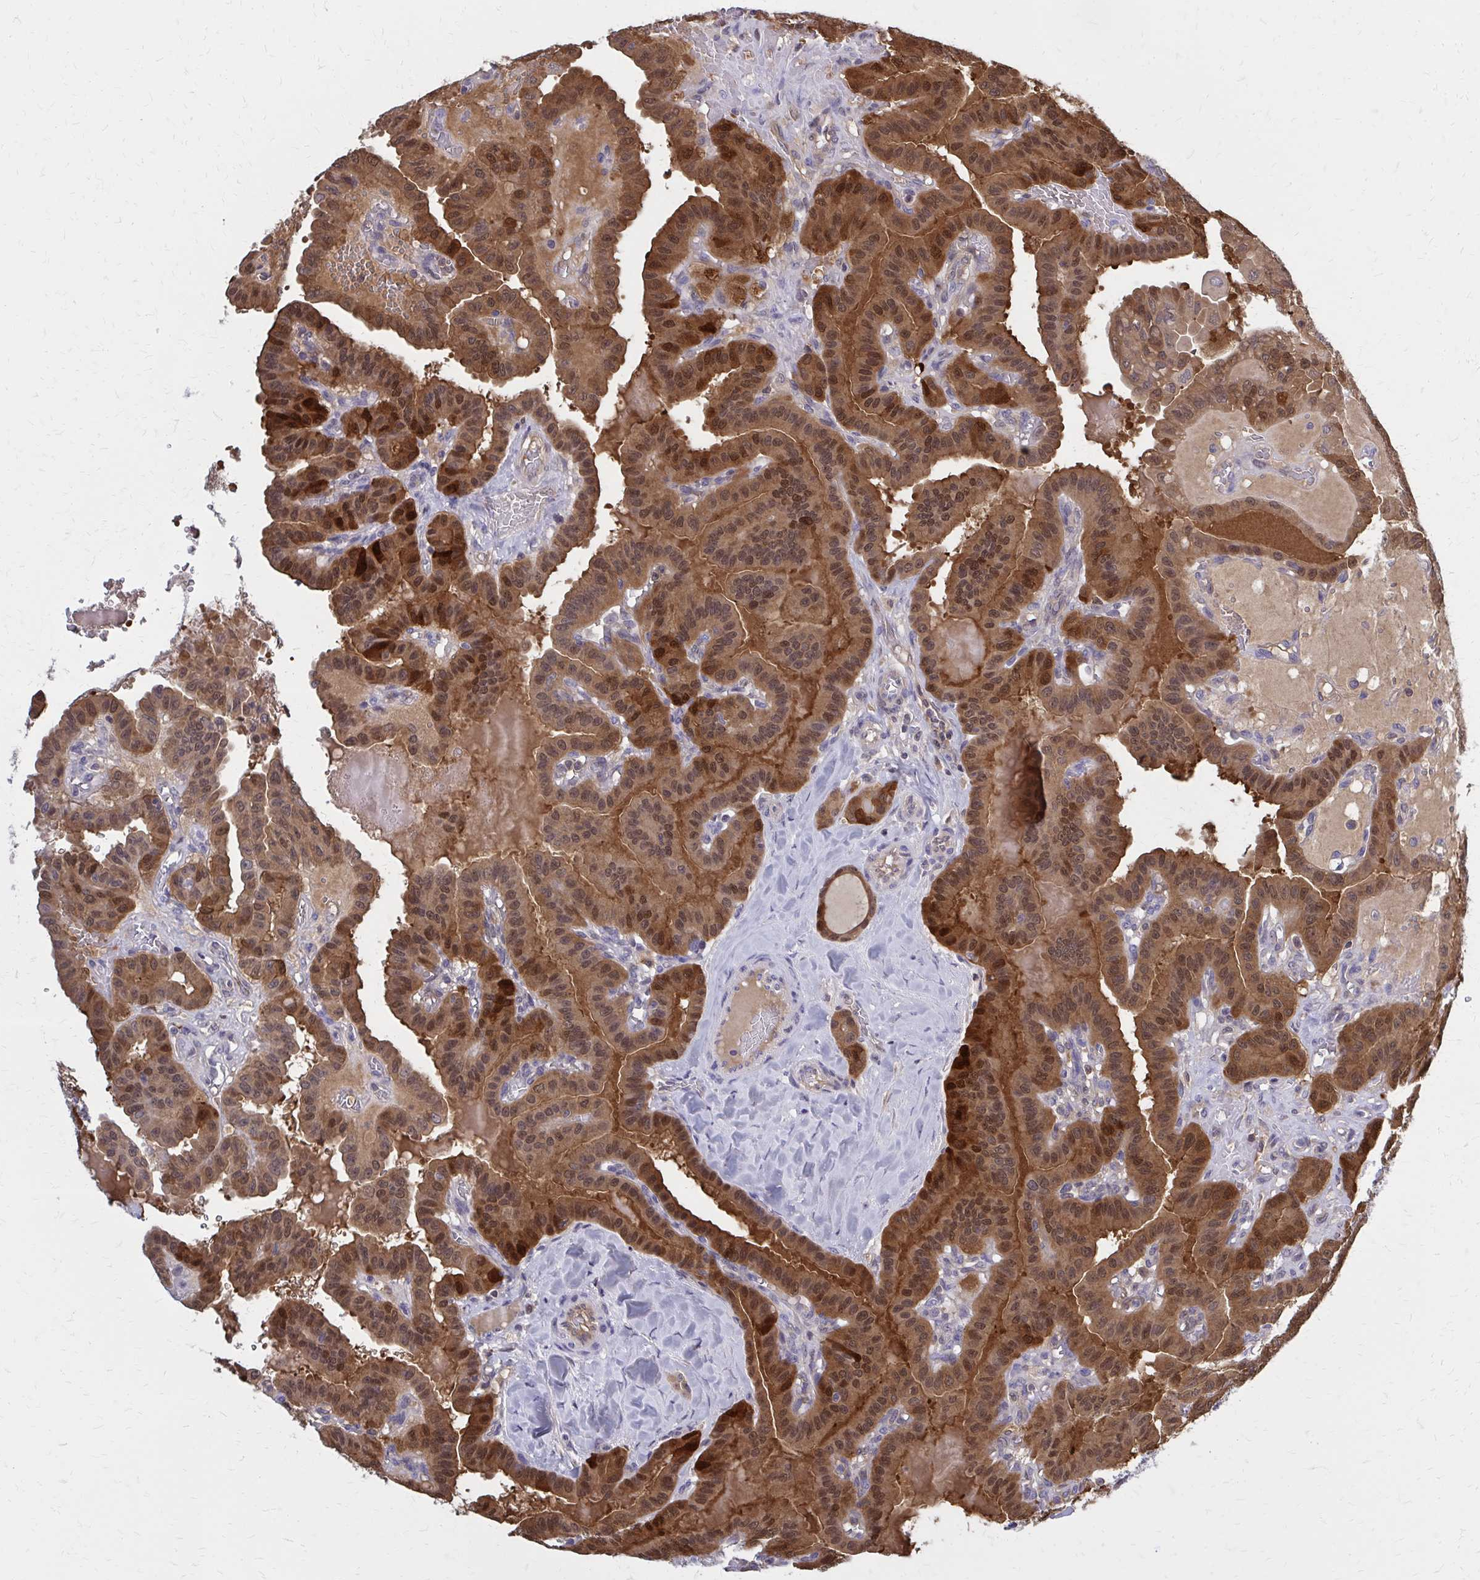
{"staining": {"intensity": "strong", "quantity": ">75%", "location": "cytoplasmic/membranous"}, "tissue": "thyroid cancer", "cell_type": "Tumor cells", "image_type": "cancer", "snomed": [{"axis": "morphology", "description": "Papillary adenocarcinoma, NOS"}, {"axis": "topography", "description": "Thyroid gland"}], "caption": "DAB immunohistochemical staining of human thyroid cancer shows strong cytoplasmic/membranous protein positivity in approximately >75% of tumor cells.", "gene": "DBI", "patient": {"sex": "male", "age": 87}}